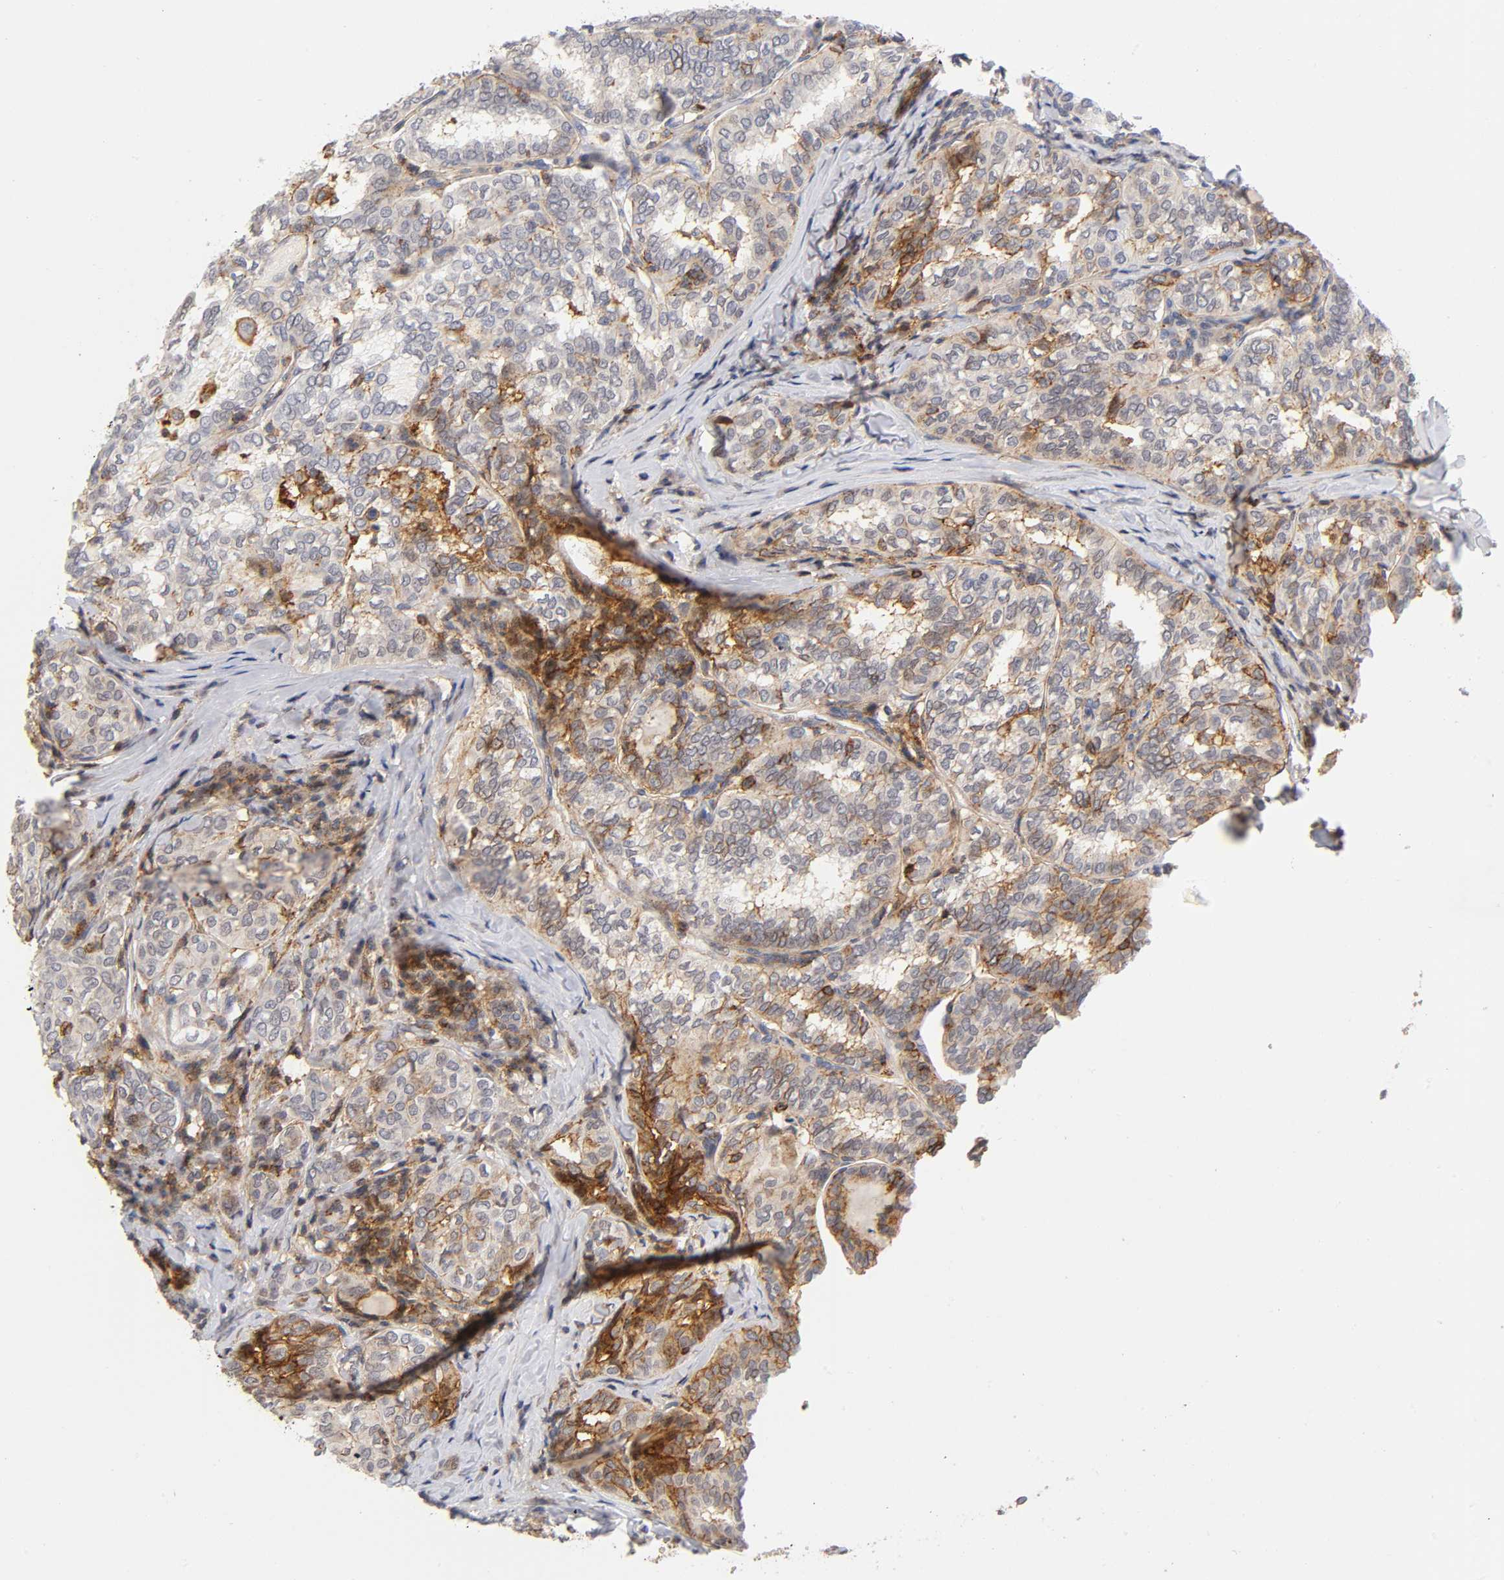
{"staining": {"intensity": "moderate", "quantity": "25%-75%", "location": "cytoplasmic/membranous"}, "tissue": "thyroid cancer", "cell_type": "Tumor cells", "image_type": "cancer", "snomed": [{"axis": "morphology", "description": "Papillary adenocarcinoma, NOS"}, {"axis": "topography", "description": "Thyroid gland"}], "caption": "Immunohistochemistry image of neoplastic tissue: thyroid papillary adenocarcinoma stained using IHC shows medium levels of moderate protein expression localized specifically in the cytoplasmic/membranous of tumor cells, appearing as a cytoplasmic/membranous brown color.", "gene": "ANXA7", "patient": {"sex": "female", "age": 30}}